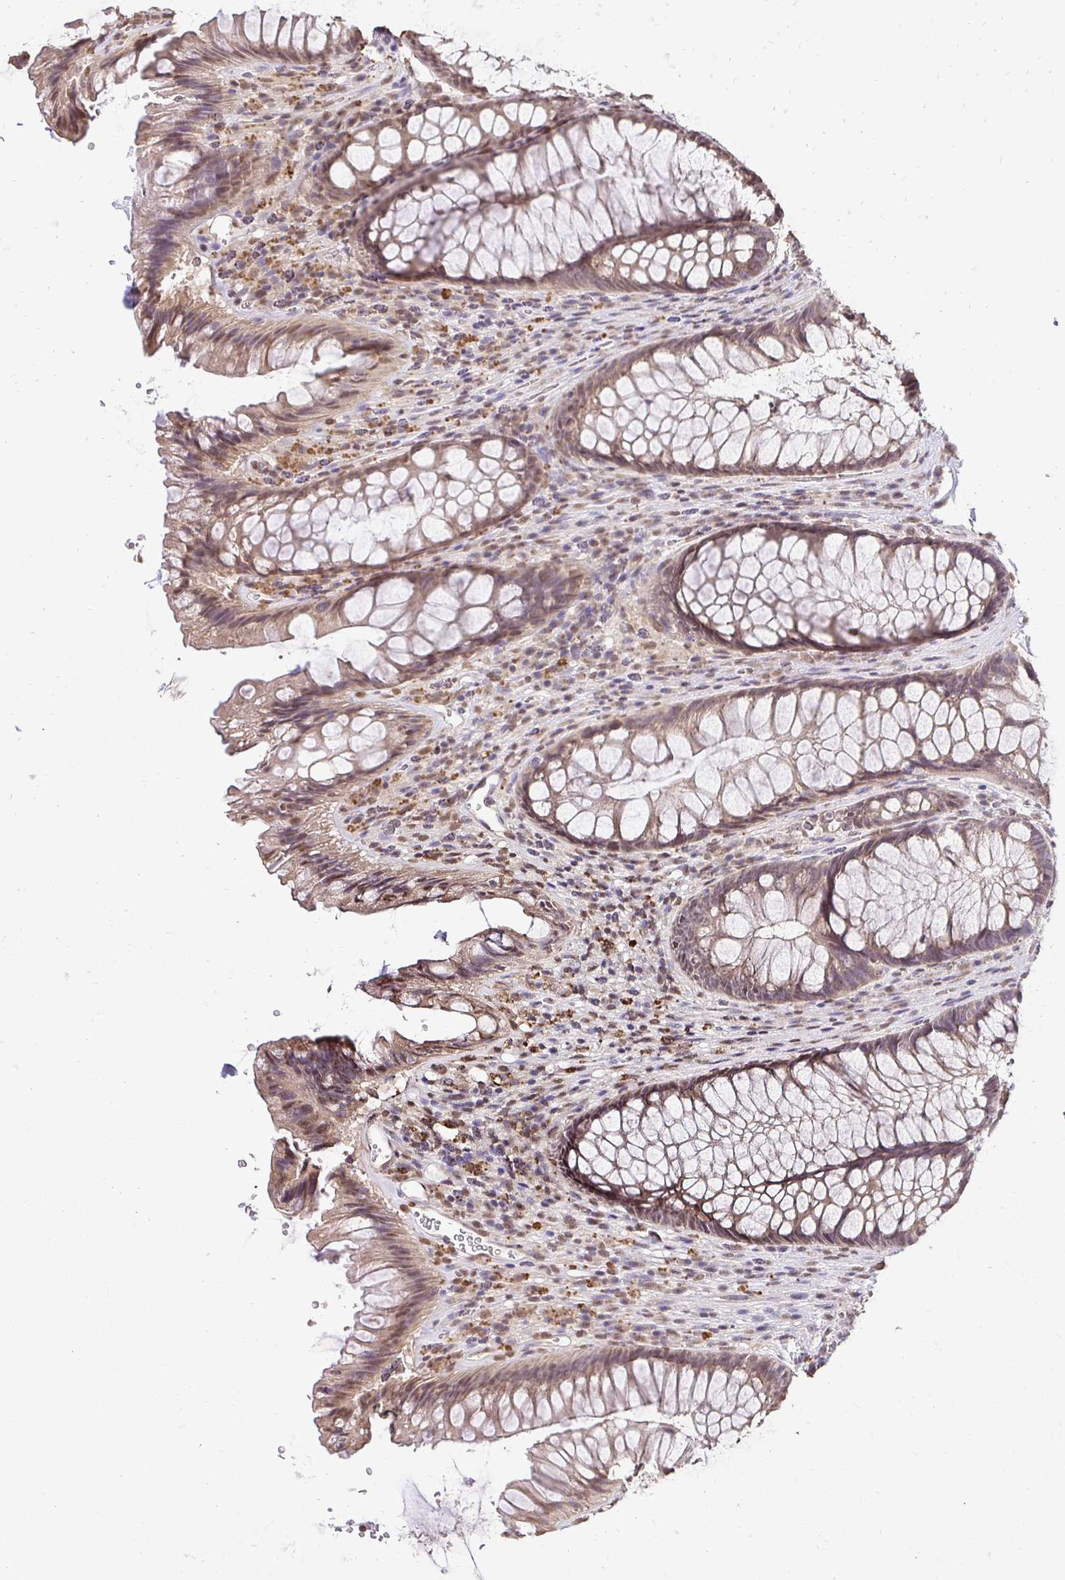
{"staining": {"intensity": "moderate", "quantity": ">75%", "location": "cytoplasmic/membranous"}, "tissue": "rectum", "cell_type": "Glandular cells", "image_type": "normal", "snomed": [{"axis": "morphology", "description": "Normal tissue, NOS"}, {"axis": "topography", "description": "Rectum"}], "caption": "The immunohistochemical stain highlights moderate cytoplasmic/membranous staining in glandular cells of normal rectum.", "gene": "RHEBL1", "patient": {"sex": "male", "age": 53}}